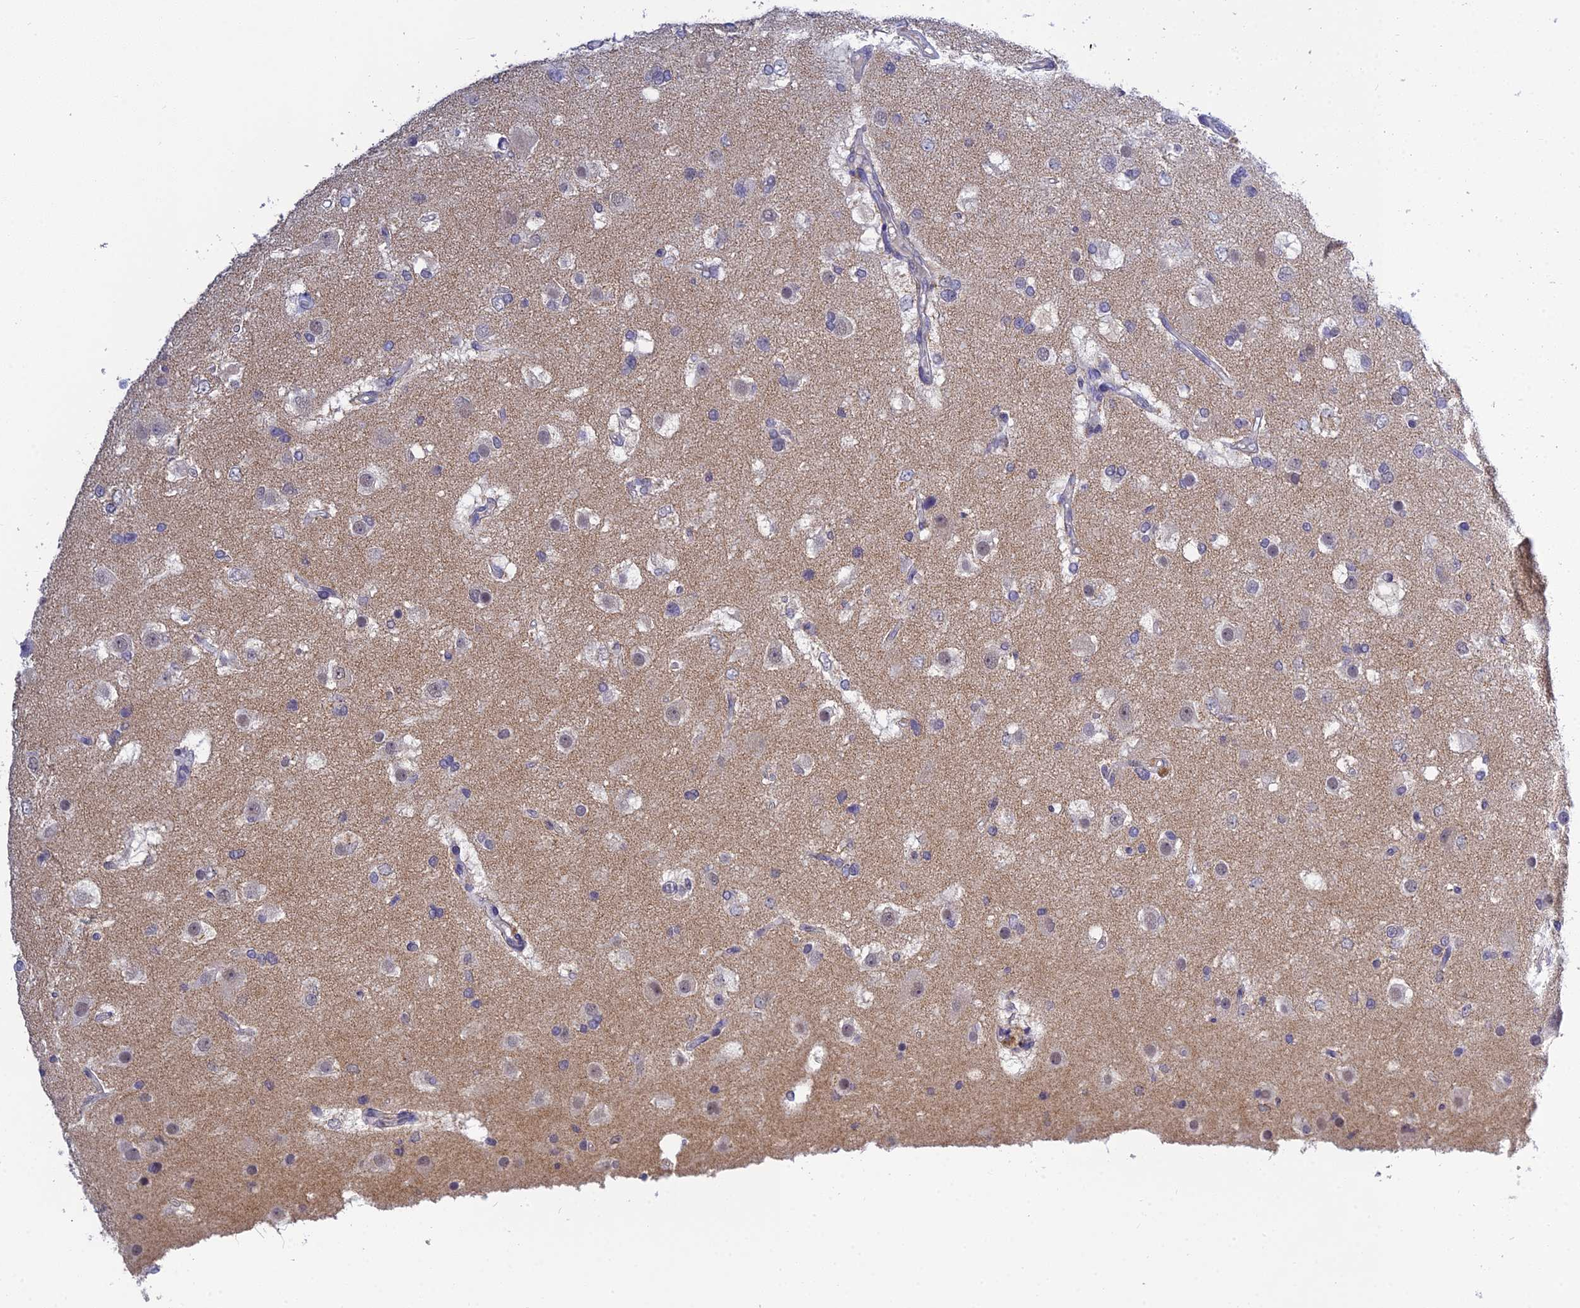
{"staining": {"intensity": "negative", "quantity": "none", "location": "none"}, "tissue": "glioma", "cell_type": "Tumor cells", "image_type": "cancer", "snomed": [{"axis": "morphology", "description": "Glioma, malignant, High grade"}, {"axis": "topography", "description": "Brain"}], "caption": "This is an IHC image of human glioma. There is no expression in tumor cells.", "gene": "HOXB1", "patient": {"sex": "male", "age": 53}}